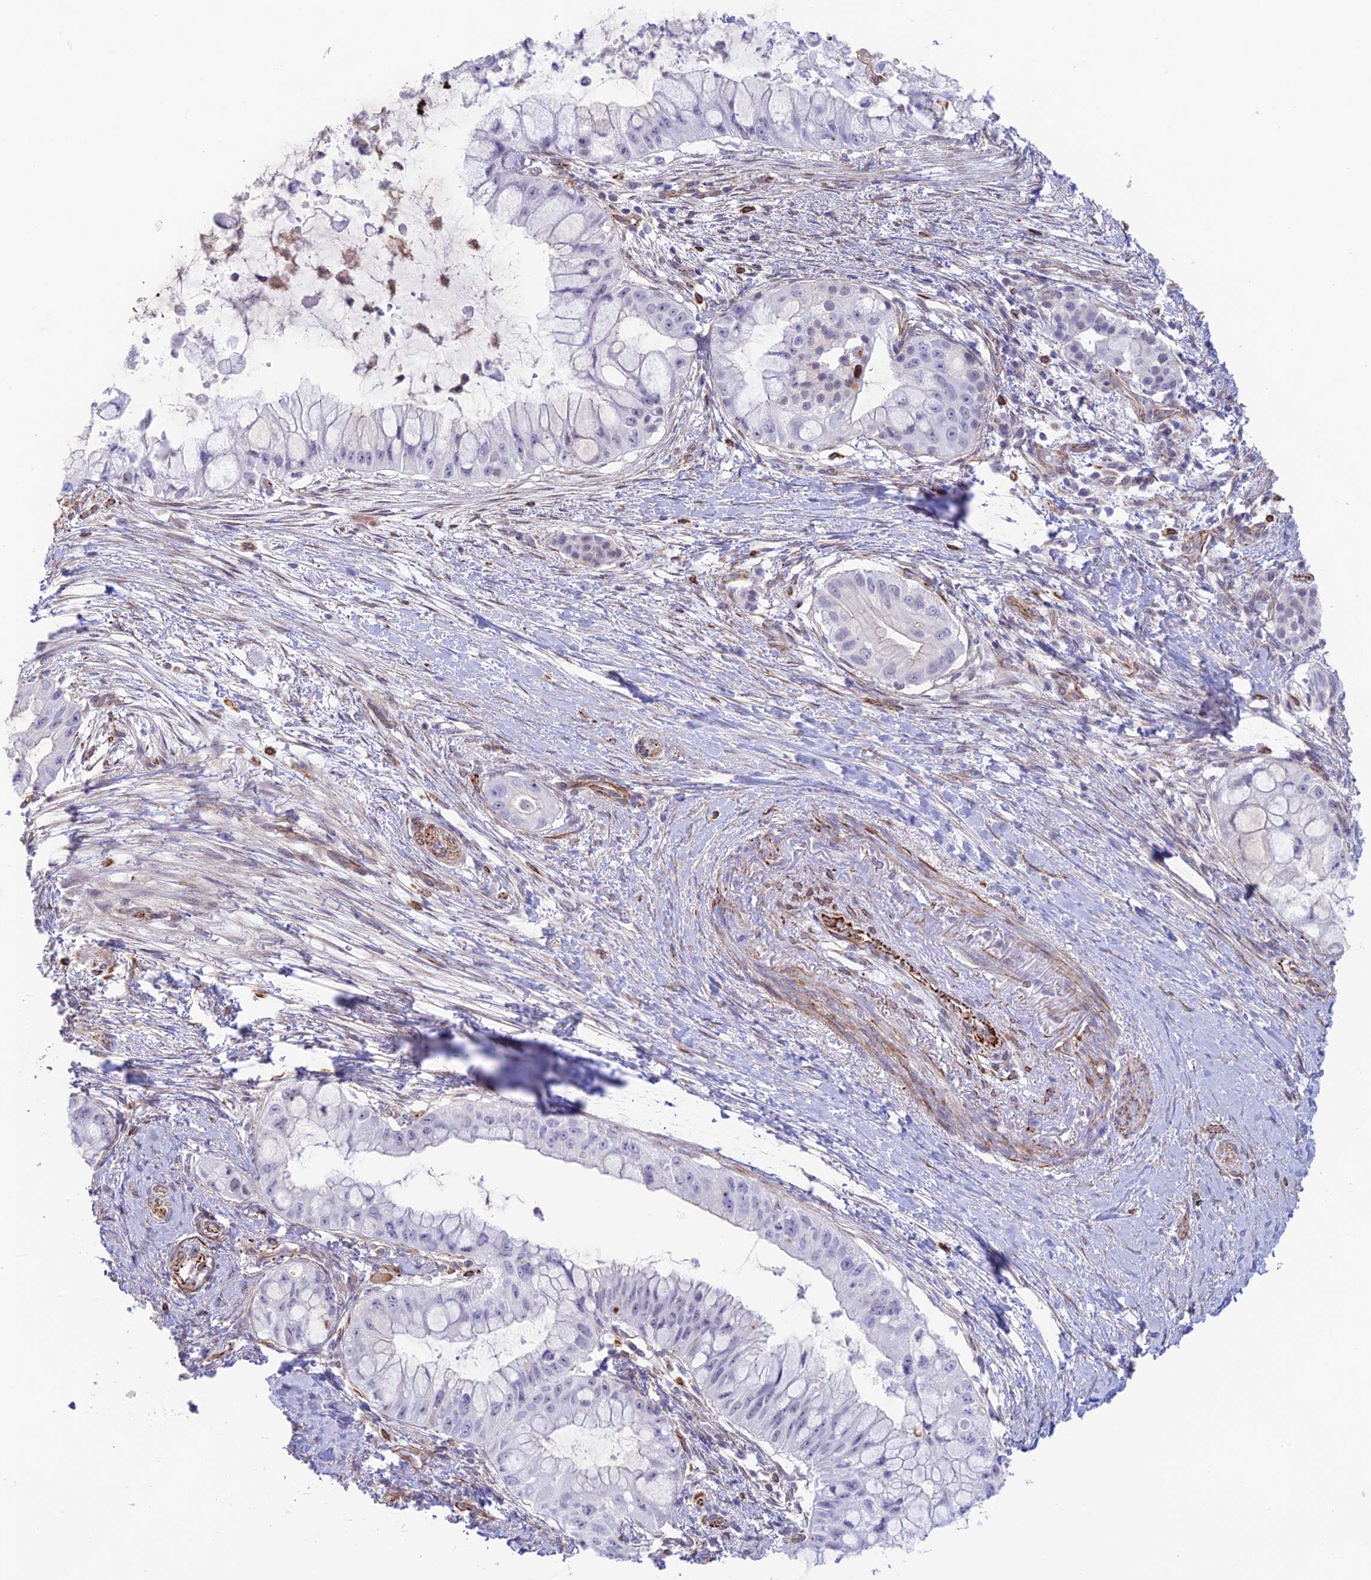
{"staining": {"intensity": "negative", "quantity": "none", "location": "none"}, "tissue": "pancreatic cancer", "cell_type": "Tumor cells", "image_type": "cancer", "snomed": [{"axis": "morphology", "description": "Adenocarcinoma, NOS"}, {"axis": "topography", "description": "Pancreas"}], "caption": "IHC micrograph of neoplastic tissue: pancreatic adenocarcinoma stained with DAB (3,3'-diaminobenzidine) shows no significant protein positivity in tumor cells. (Brightfield microscopy of DAB immunohistochemistry (IHC) at high magnification).", "gene": "ZNF652", "patient": {"sex": "male", "age": 48}}